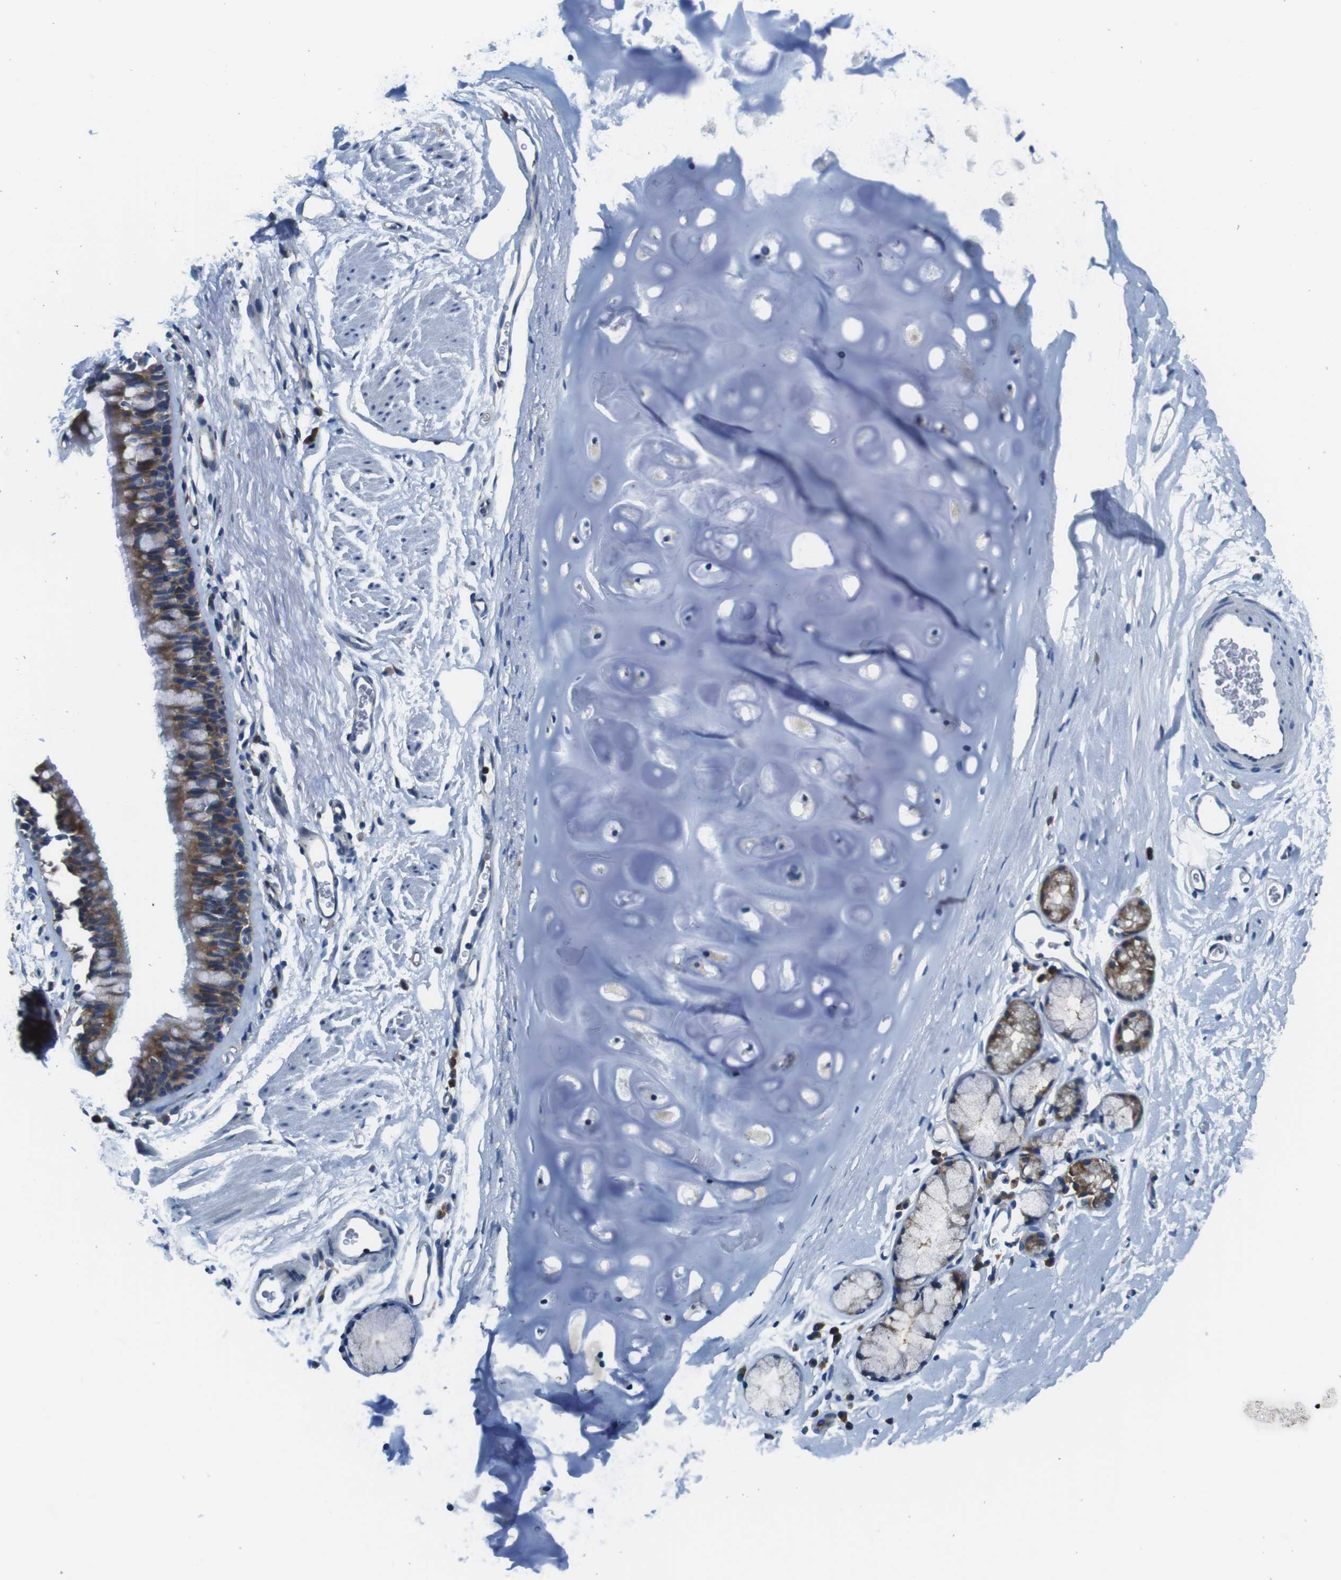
{"staining": {"intensity": "negative", "quantity": "none", "location": "none"}, "tissue": "adipose tissue", "cell_type": "Adipocytes", "image_type": "normal", "snomed": [{"axis": "morphology", "description": "Normal tissue, NOS"}, {"axis": "topography", "description": "Cartilage tissue"}, {"axis": "topography", "description": "Bronchus"}], "caption": "Human adipose tissue stained for a protein using immunohistochemistry demonstrates no expression in adipocytes.", "gene": "EIF2B5", "patient": {"sex": "female", "age": 53}}